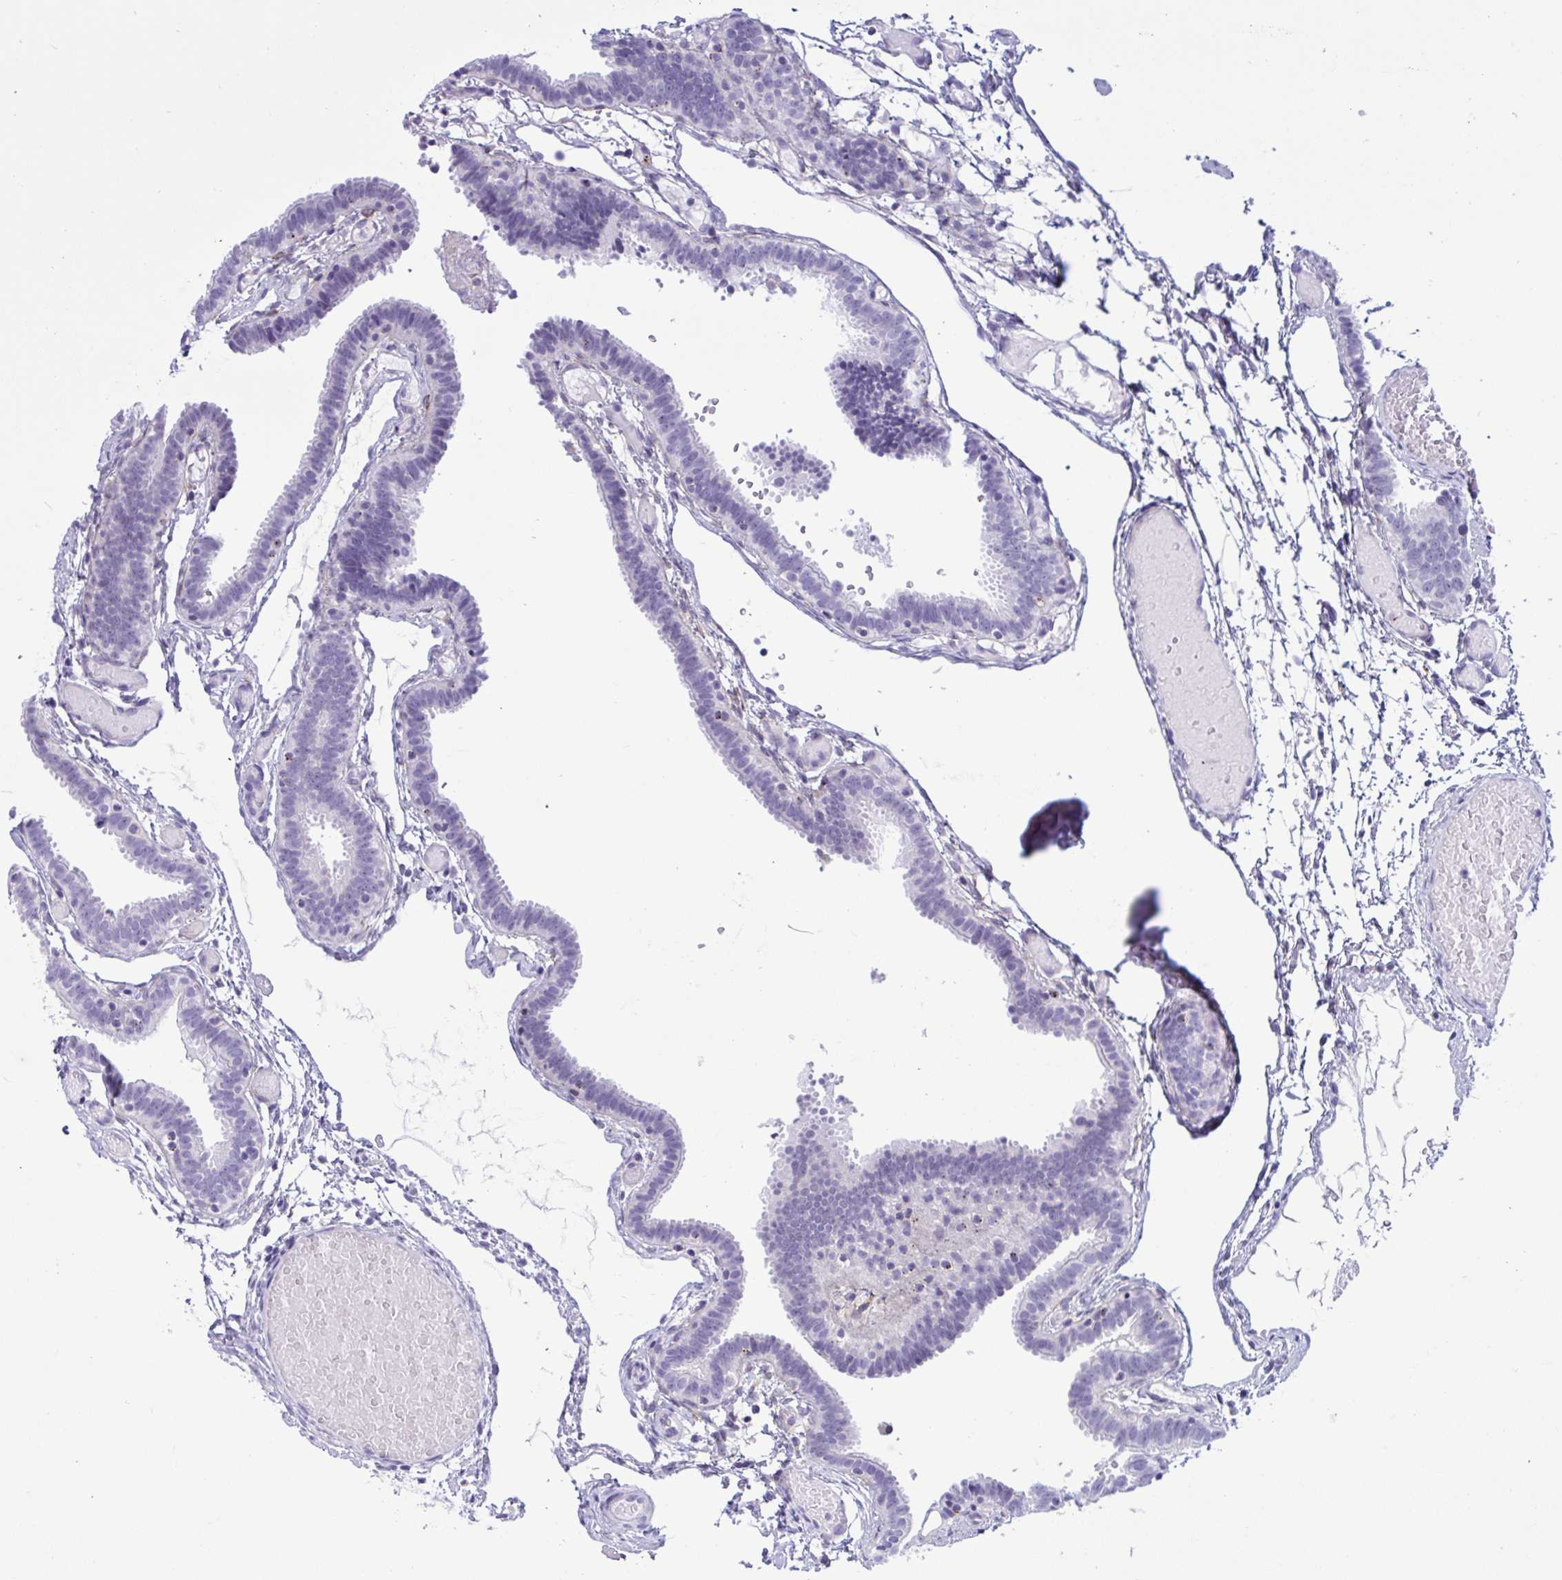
{"staining": {"intensity": "negative", "quantity": "none", "location": "none"}, "tissue": "fallopian tube", "cell_type": "Glandular cells", "image_type": "normal", "snomed": [{"axis": "morphology", "description": "Normal tissue, NOS"}, {"axis": "topography", "description": "Fallopian tube"}], "caption": "A photomicrograph of fallopian tube stained for a protein reveals no brown staining in glandular cells. (Brightfield microscopy of DAB immunohistochemistry at high magnification).", "gene": "SREBF1", "patient": {"sex": "female", "age": 37}}